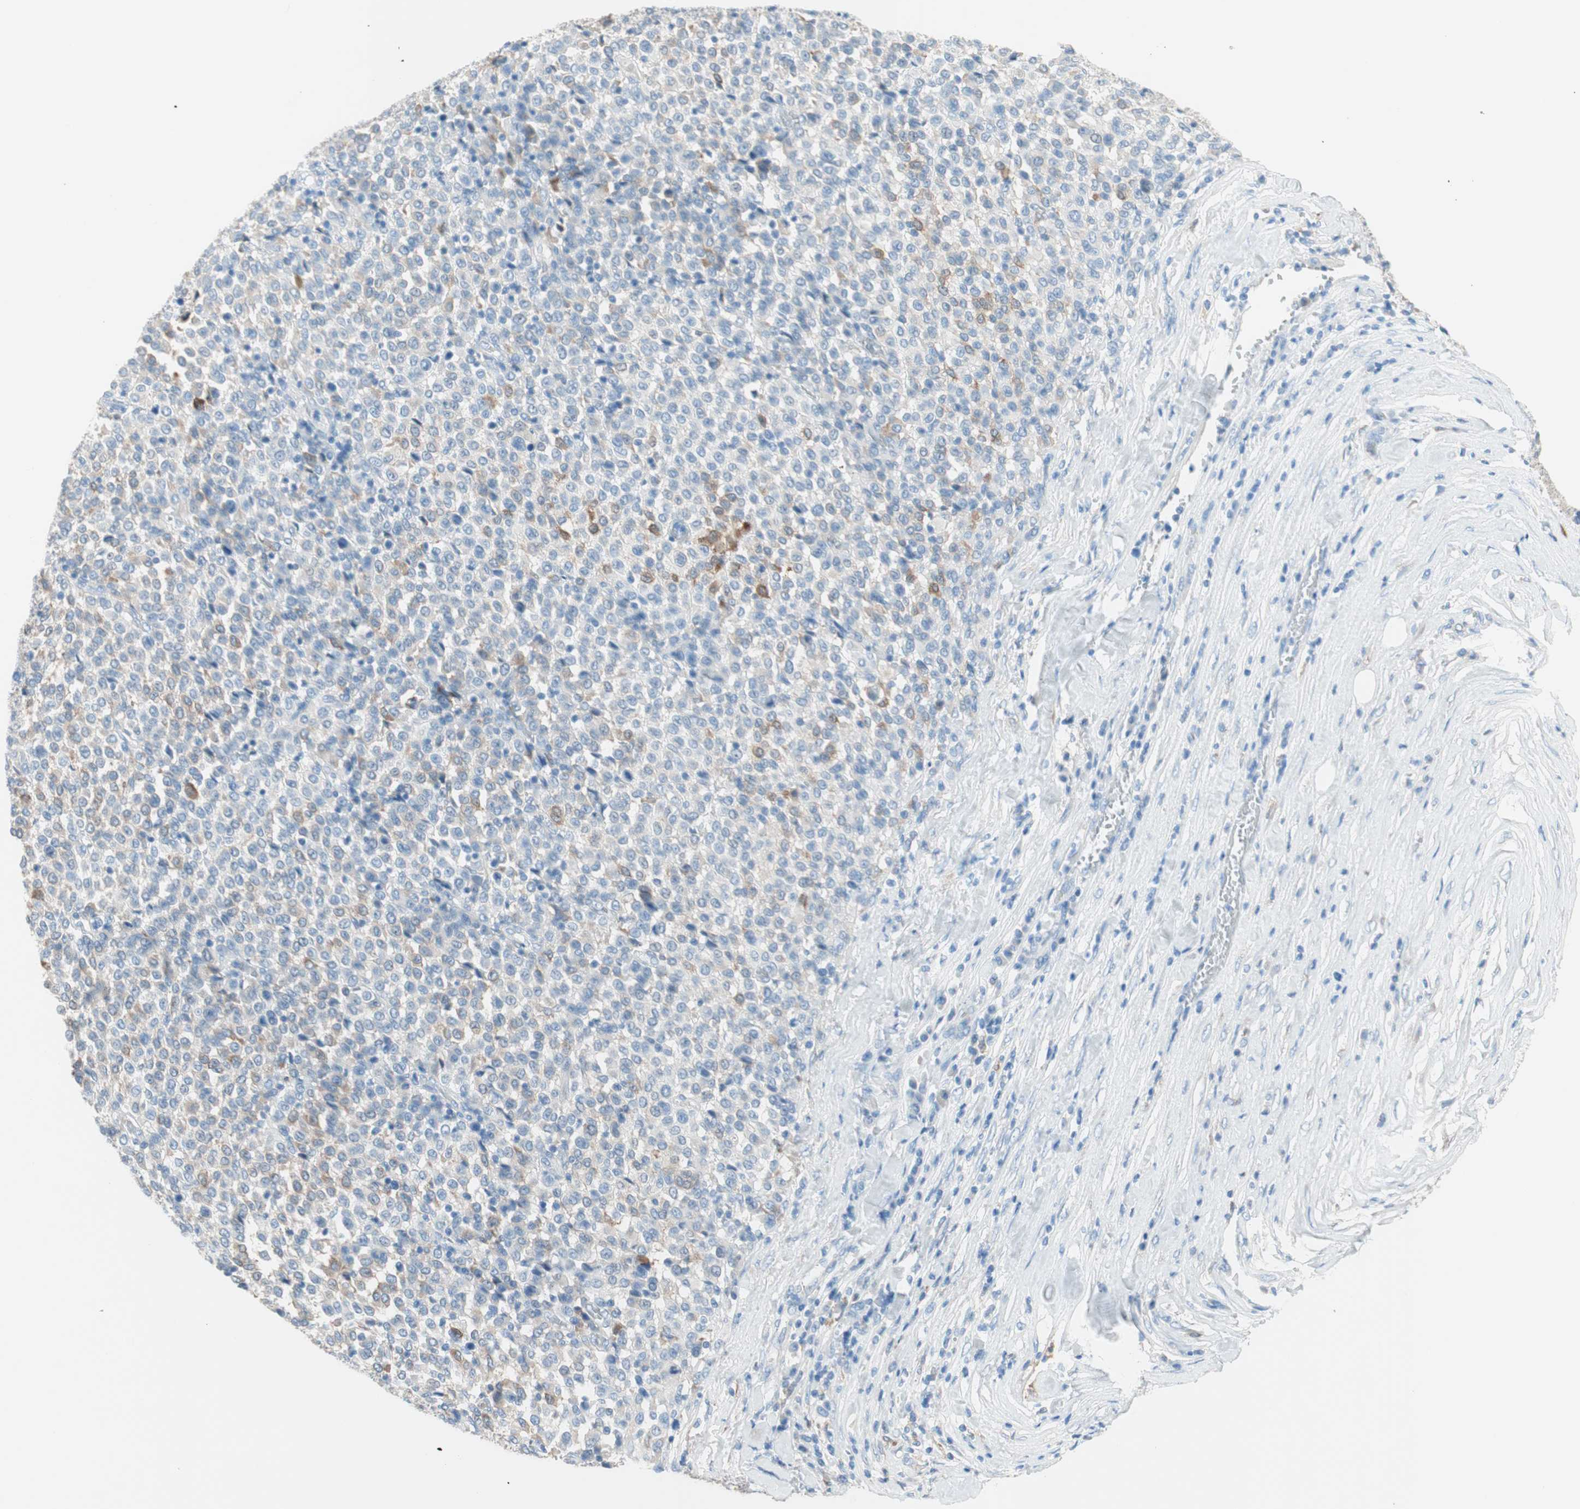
{"staining": {"intensity": "weak", "quantity": "<25%", "location": "cytoplasmic/membranous"}, "tissue": "melanoma", "cell_type": "Tumor cells", "image_type": "cancer", "snomed": [{"axis": "morphology", "description": "Malignant melanoma, Metastatic site"}, {"axis": "topography", "description": "Pancreas"}], "caption": "Malignant melanoma (metastatic site) stained for a protein using immunohistochemistry displays no staining tumor cells.", "gene": "GLUL", "patient": {"sex": "female", "age": 30}}